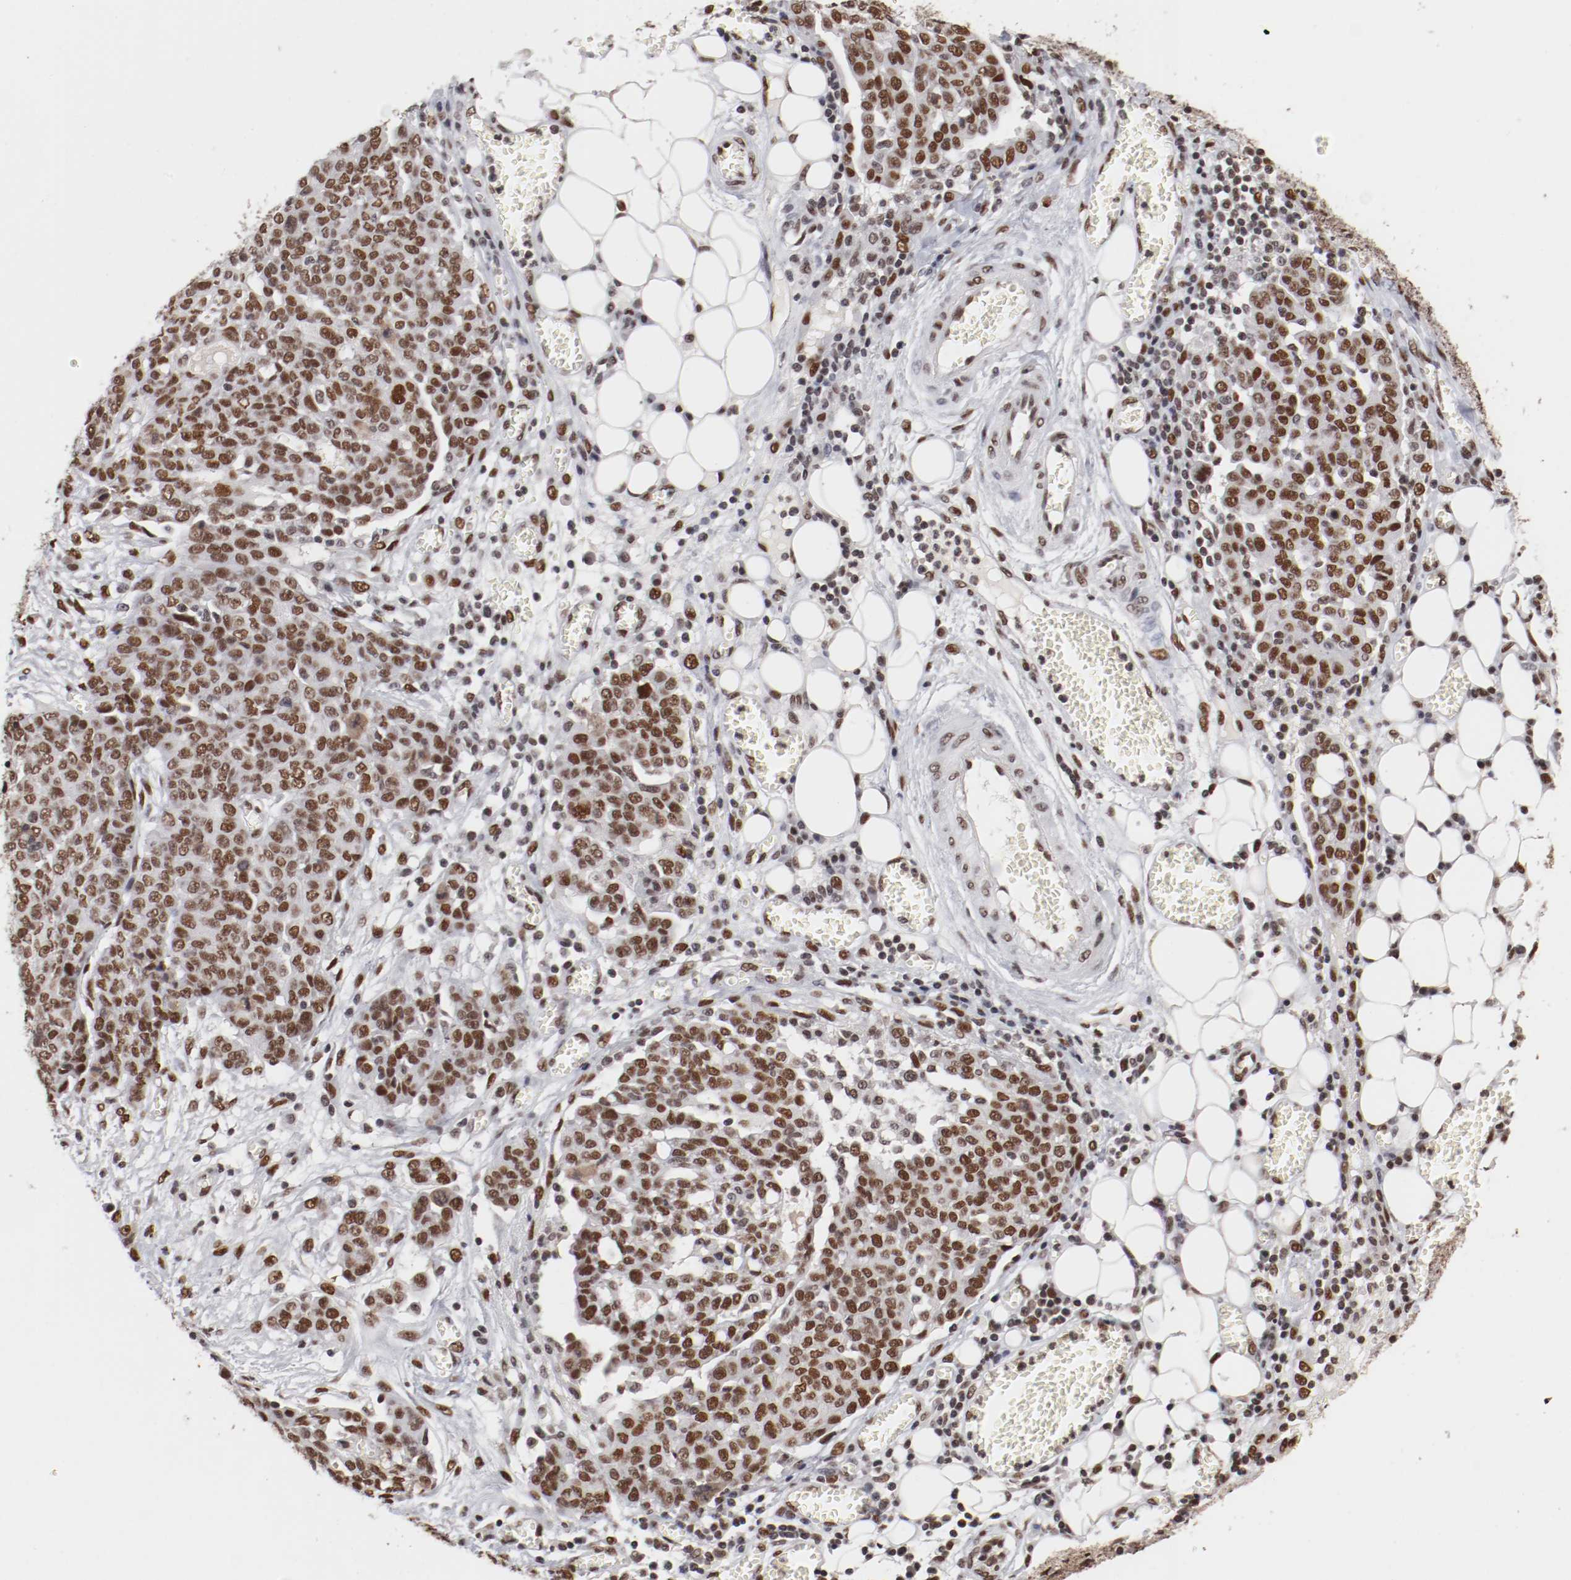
{"staining": {"intensity": "moderate", "quantity": ">75%", "location": "nuclear"}, "tissue": "ovarian cancer", "cell_type": "Tumor cells", "image_type": "cancer", "snomed": [{"axis": "morphology", "description": "Cystadenocarcinoma, serous, NOS"}, {"axis": "topography", "description": "Soft tissue"}, {"axis": "topography", "description": "Ovary"}], "caption": "Protein expression by immunohistochemistry demonstrates moderate nuclear expression in about >75% of tumor cells in ovarian serous cystadenocarcinoma.", "gene": "TP53BP1", "patient": {"sex": "female", "age": 57}}